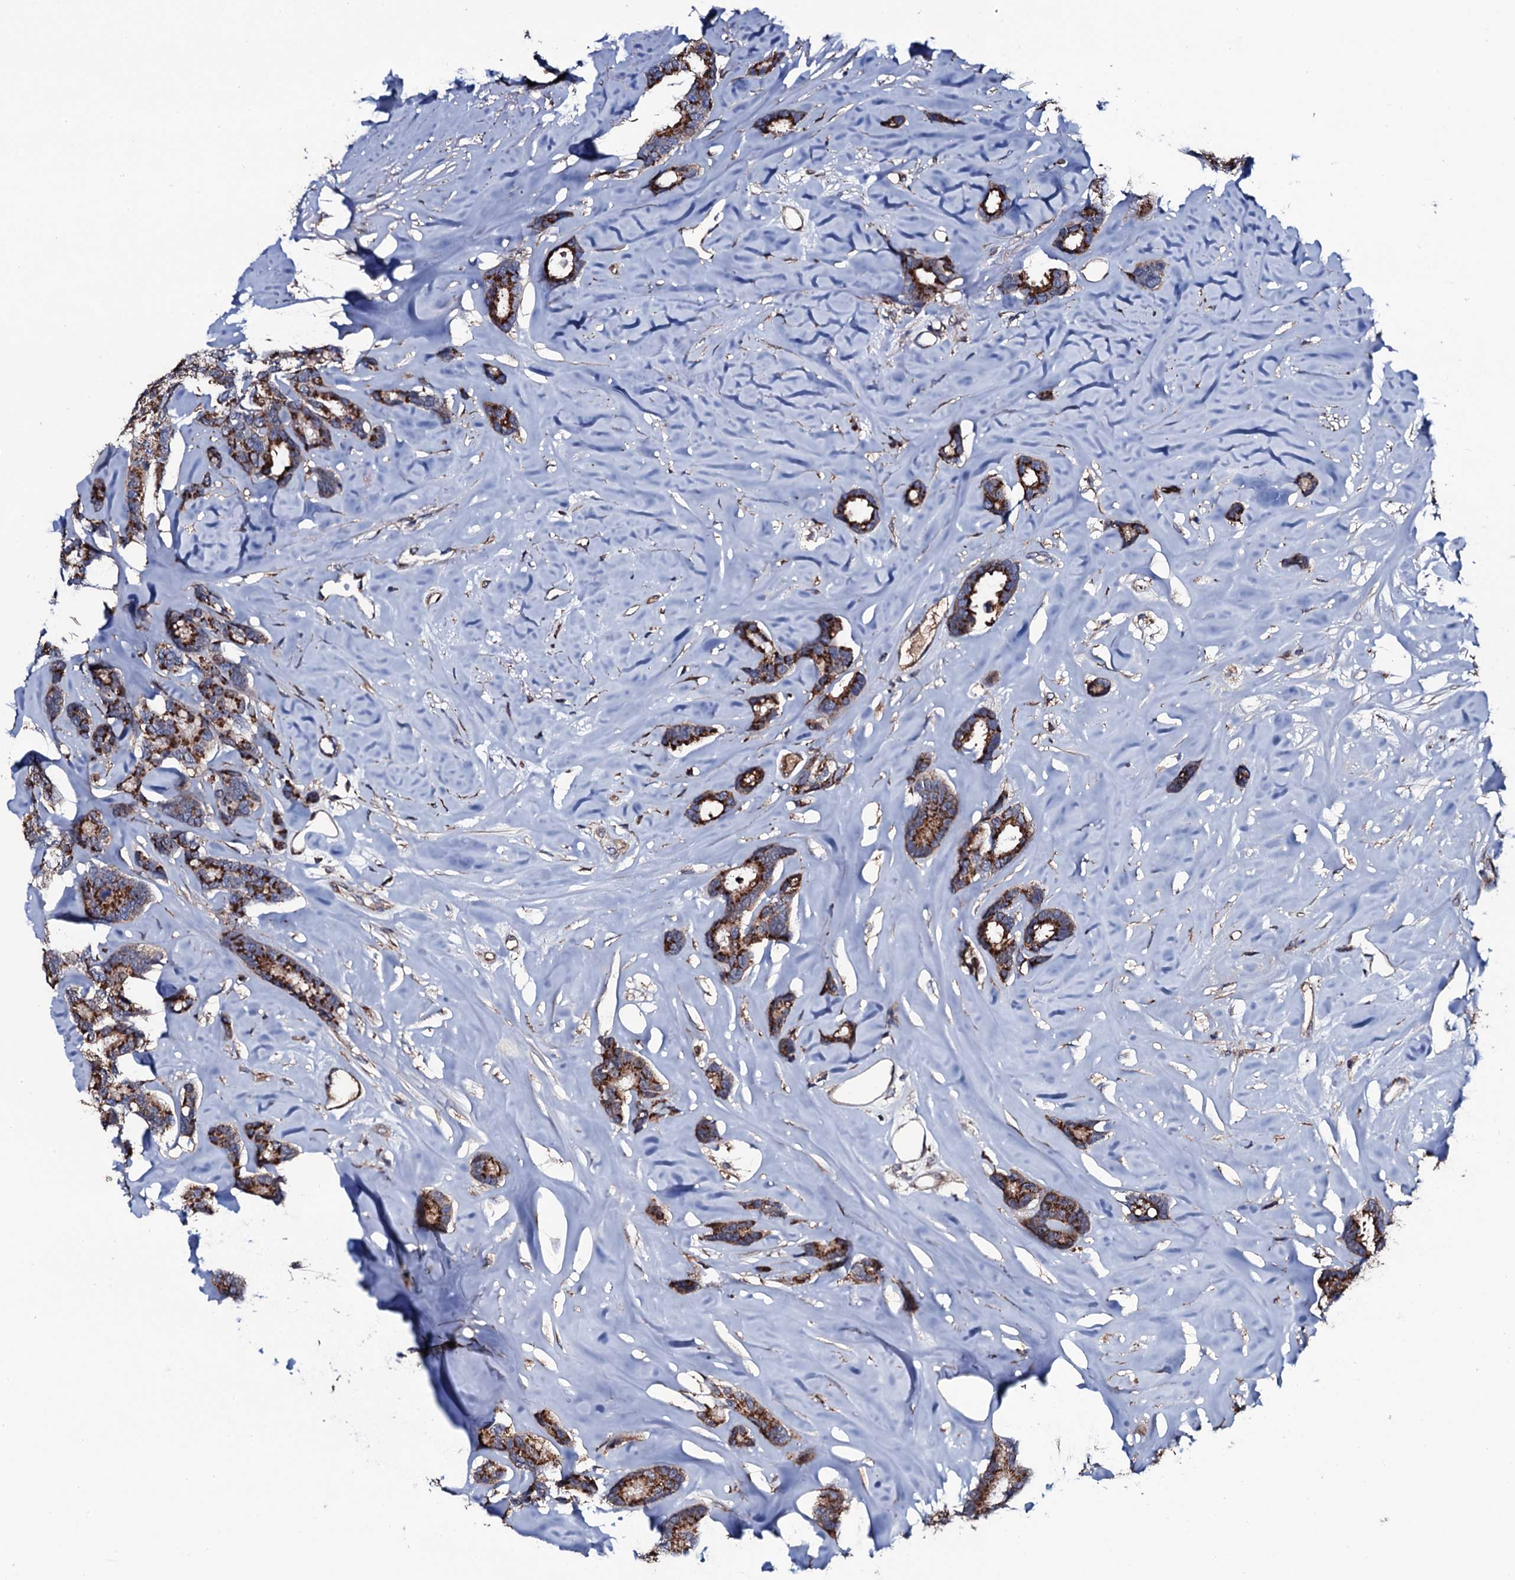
{"staining": {"intensity": "strong", "quantity": ">75%", "location": "cytoplasmic/membranous"}, "tissue": "breast cancer", "cell_type": "Tumor cells", "image_type": "cancer", "snomed": [{"axis": "morphology", "description": "Duct carcinoma"}, {"axis": "topography", "description": "Breast"}], "caption": "High-power microscopy captured an immunohistochemistry (IHC) photomicrograph of infiltrating ductal carcinoma (breast), revealing strong cytoplasmic/membranous expression in about >75% of tumor cells.", "gene": "PLET1", "patient": {"sex": "female", "age": 87}}